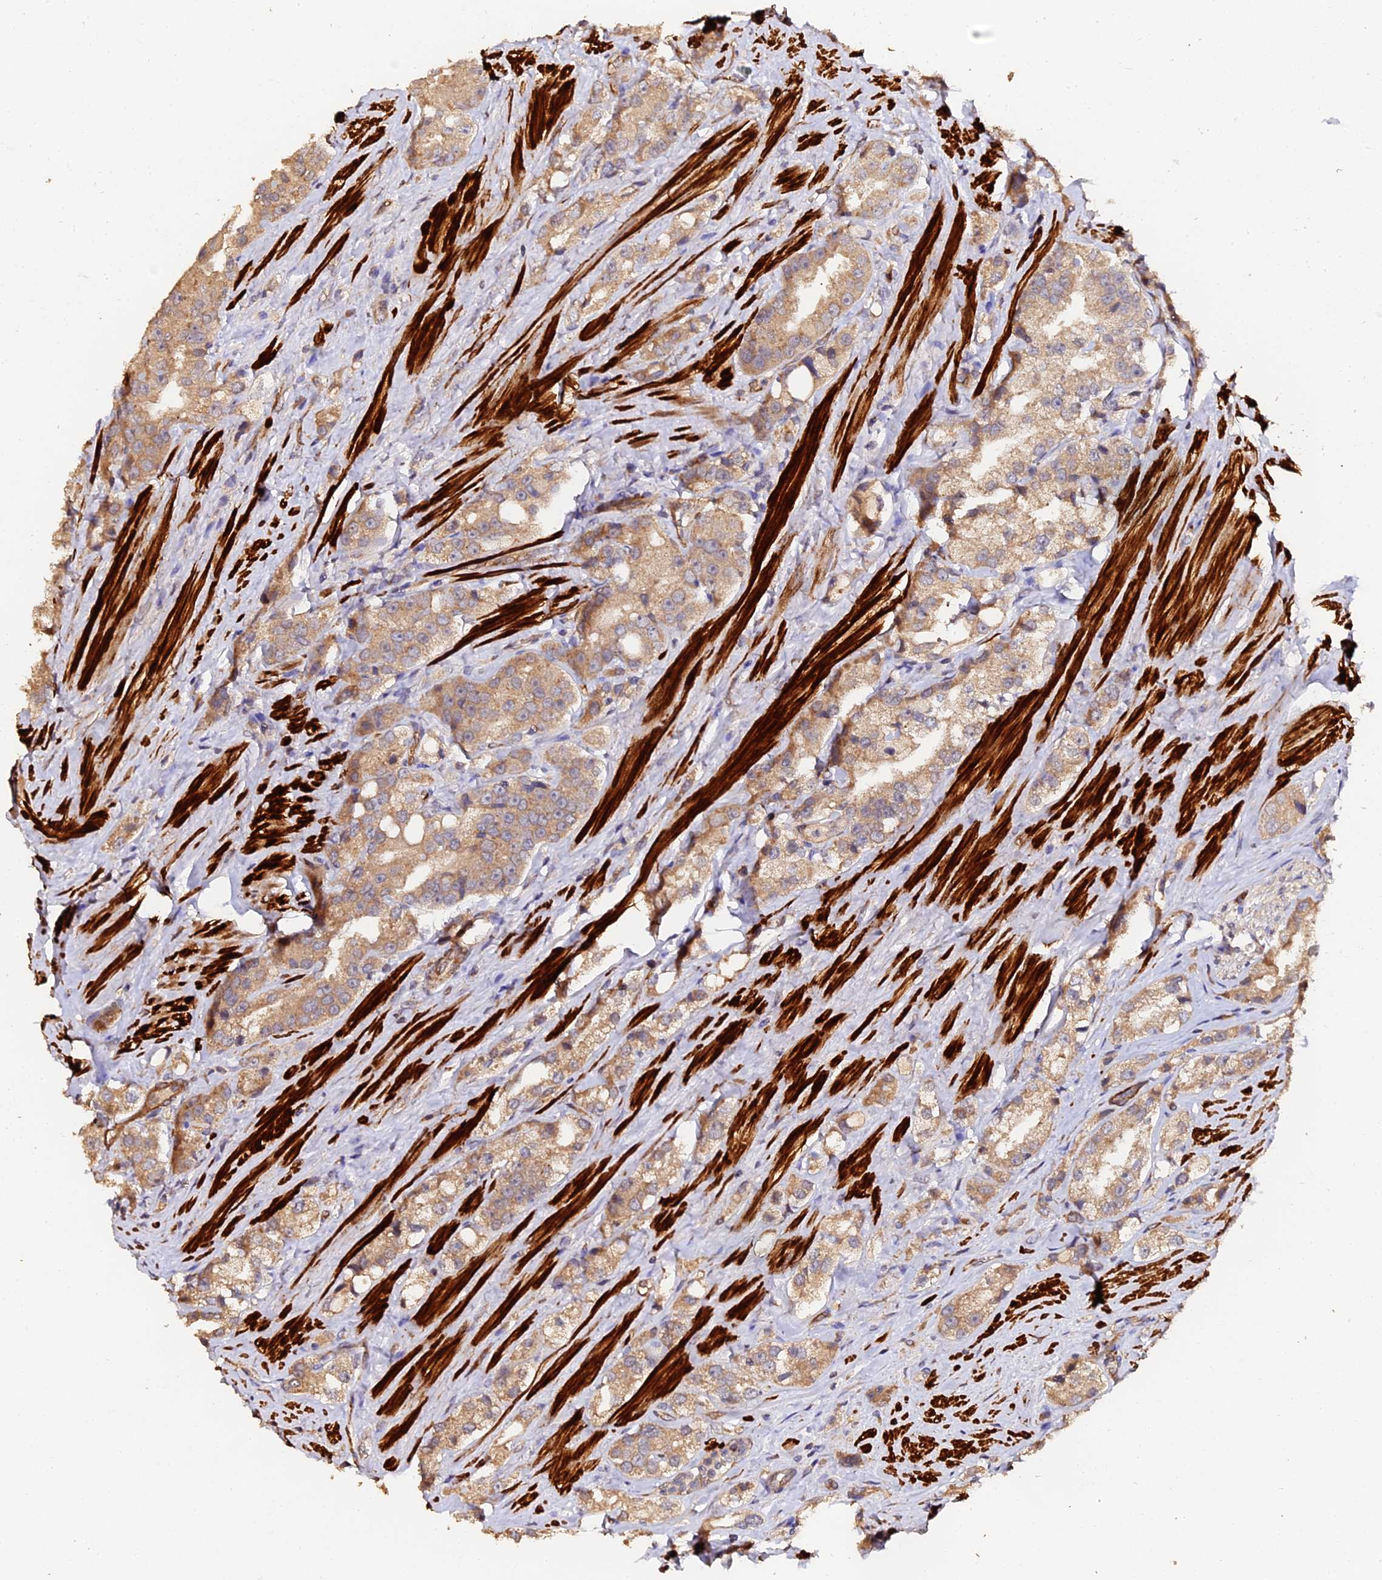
{"staining": {"intensity": "moderate", "quantity": ">75%", "location": "cytoplasmic/membranous"}, "tissue": "prostate cancer", "cell_type": "Tumor cells", "image_type": "cancer", "snomed": [{"axis": "morphology", "description": "Adenocarcinoma, NOS"}, {"axis": "topography", "description": "Prostate"}], "caption": "A micrograph showing moderate cytoplasmic/membranous staining in approximately >75% of tumor cells in prostate cancer (adenocarcinoma), as visualized by brown immunohistochemical staining.", "gene": "TDO2", "patient": {"sex": "male", "age": 79}}